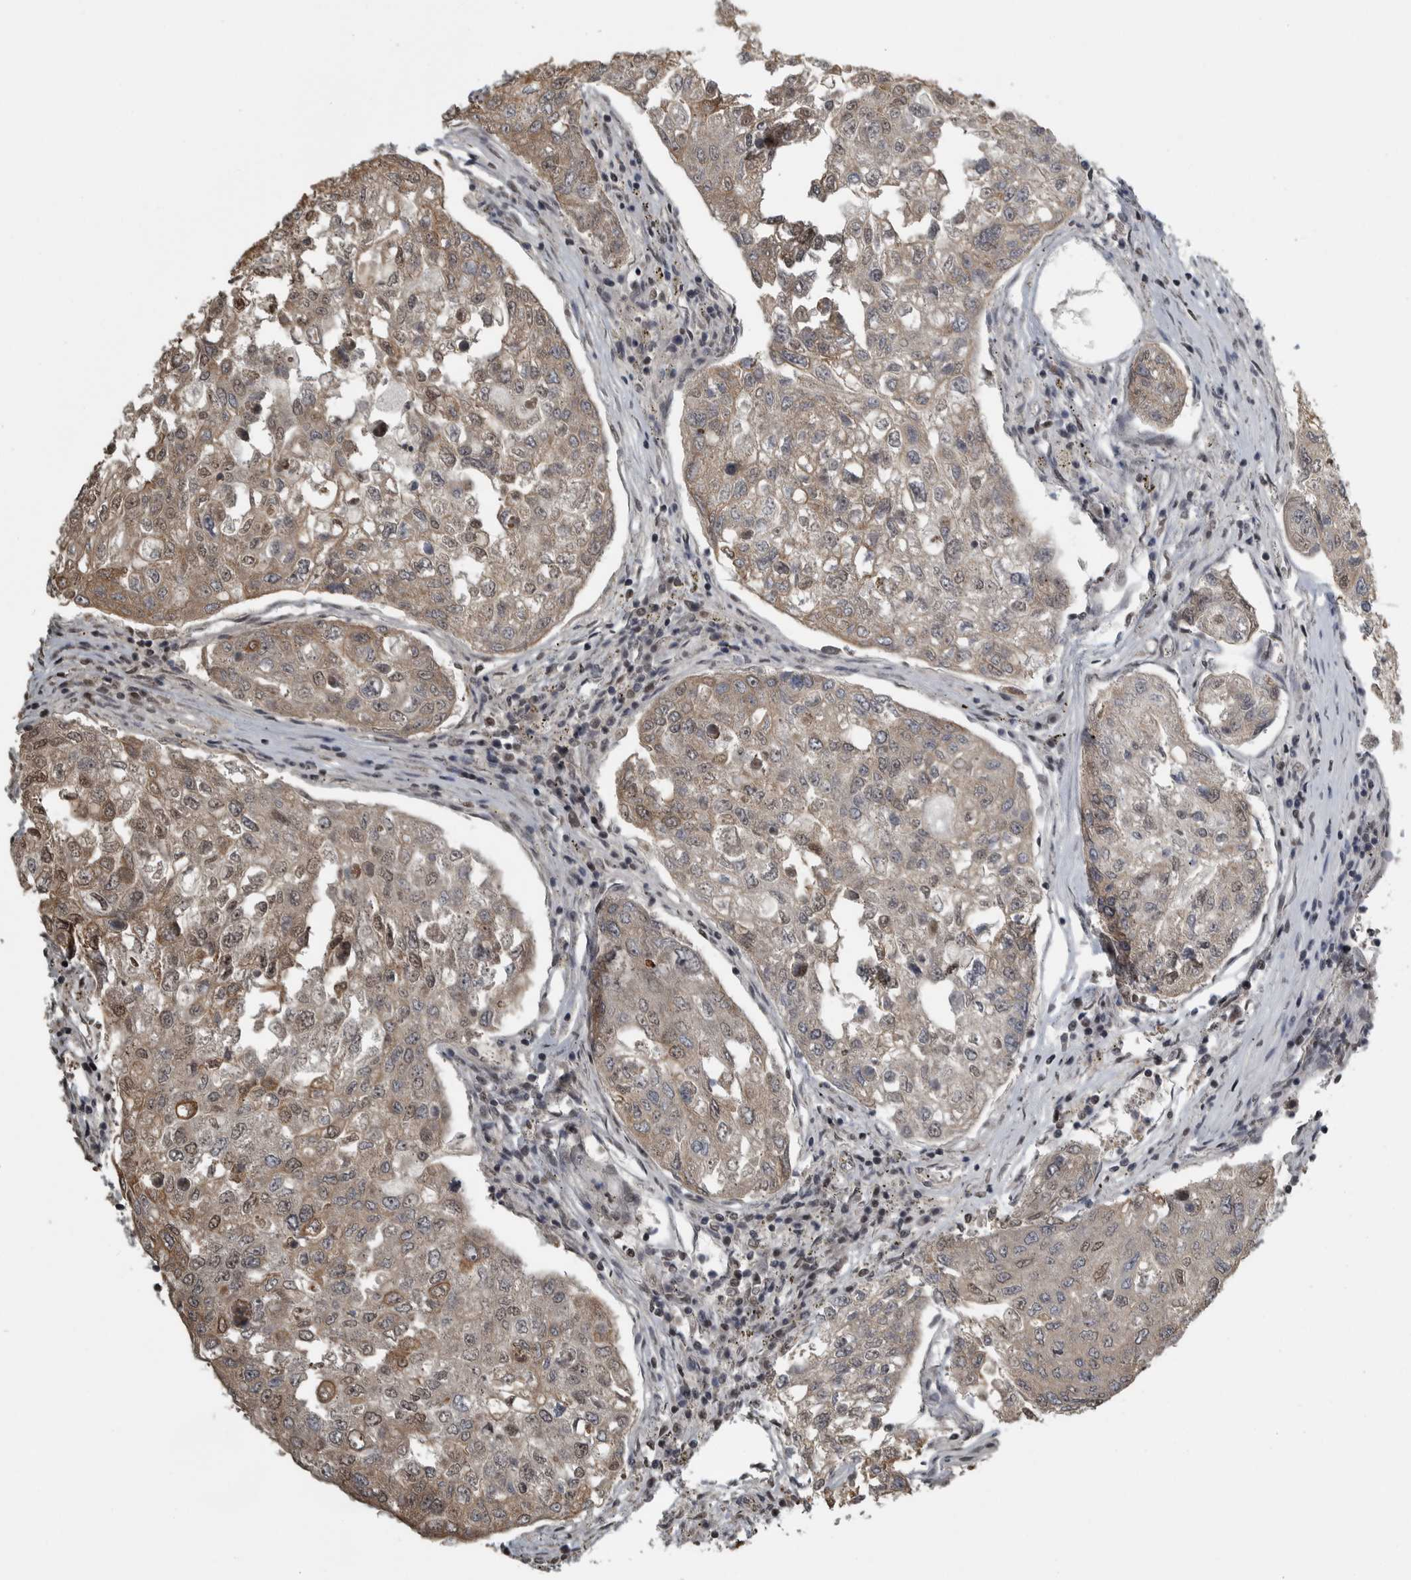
{"staining": {"intensity": "moderate", "quantity": ">75%", "location": "cytoplasmic/membranous,nuclear"}, "tissue": "urothelial cancer", "cell_type": "Tumor cells", "image_type": "cancer", "snomed": [{"axis": "morphology", "description": "Urothelial carcinoma, High grade"}, {"axis": "topography", "description": "Lymph node"}, {"axis": "topography", "description": "Urinary bladder"}], "caption": "High-grade urothelial carcinoma stained for a protein (brown) displays moderate cytoplasmic/membranous and nuclear positive positivity in about >75% of tumor cells.", "gene": "TGS1", "patient": {"sex": "male", "age": 51}}